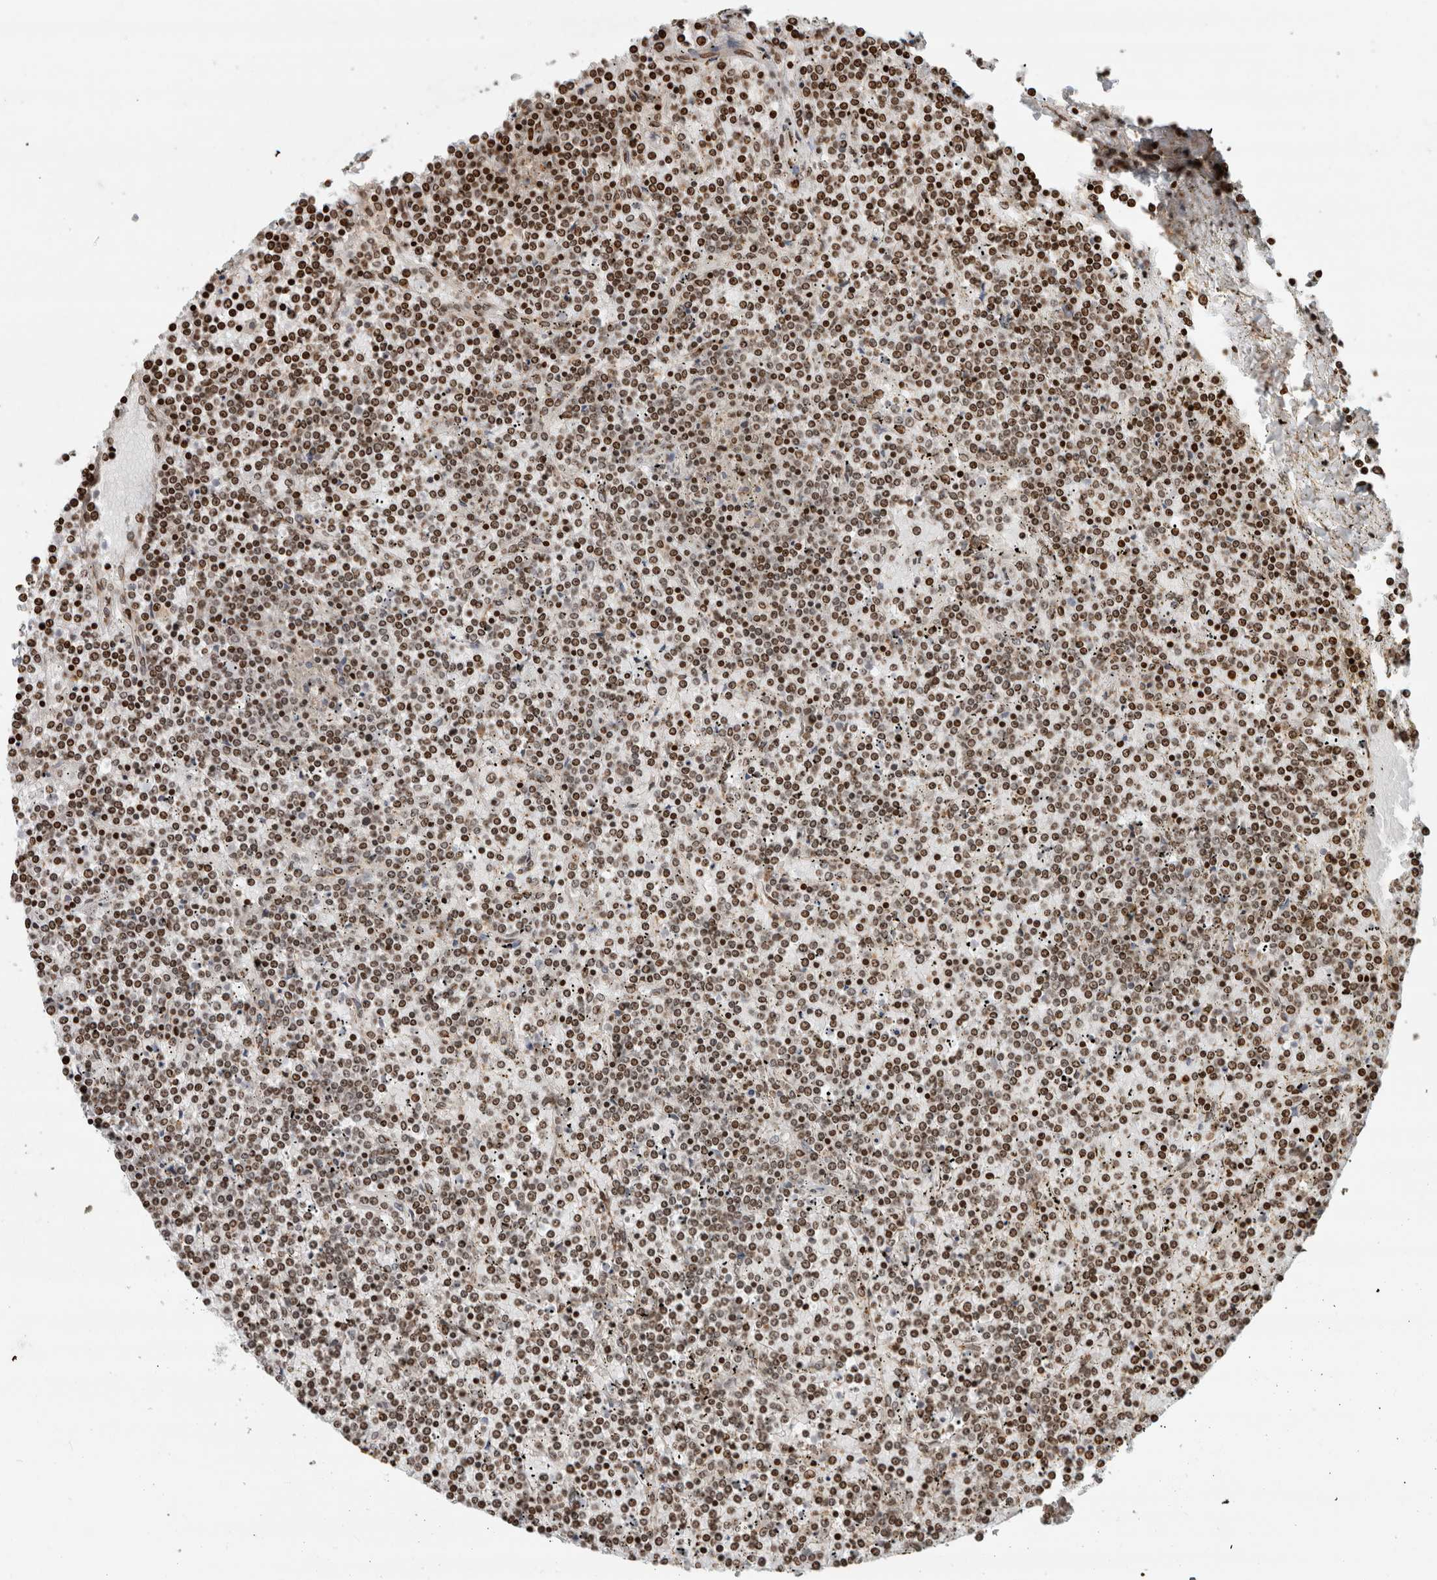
{"staining": {"intensity": "moderate", "quantity": ">75%", "location": "nuclear"}, "tissue": "lymphoma", "cell_type": "Tumor cells", "image_type": "cancer", "snomed": [{"axis": "morphology", "description": "Malignant lymphoma, non-Hodgkin's type, Low grade"}, {"axis": "topography", "description": "Spleen"}], "caption": "Protein staining of low-grade malignant lymphoma, non-Hodgkin's type tissue shows moderate nuclear positivity in about >75% of tumor cells.", "gene": "GINS4", "patient": {"sex": "female", "age": 19}}